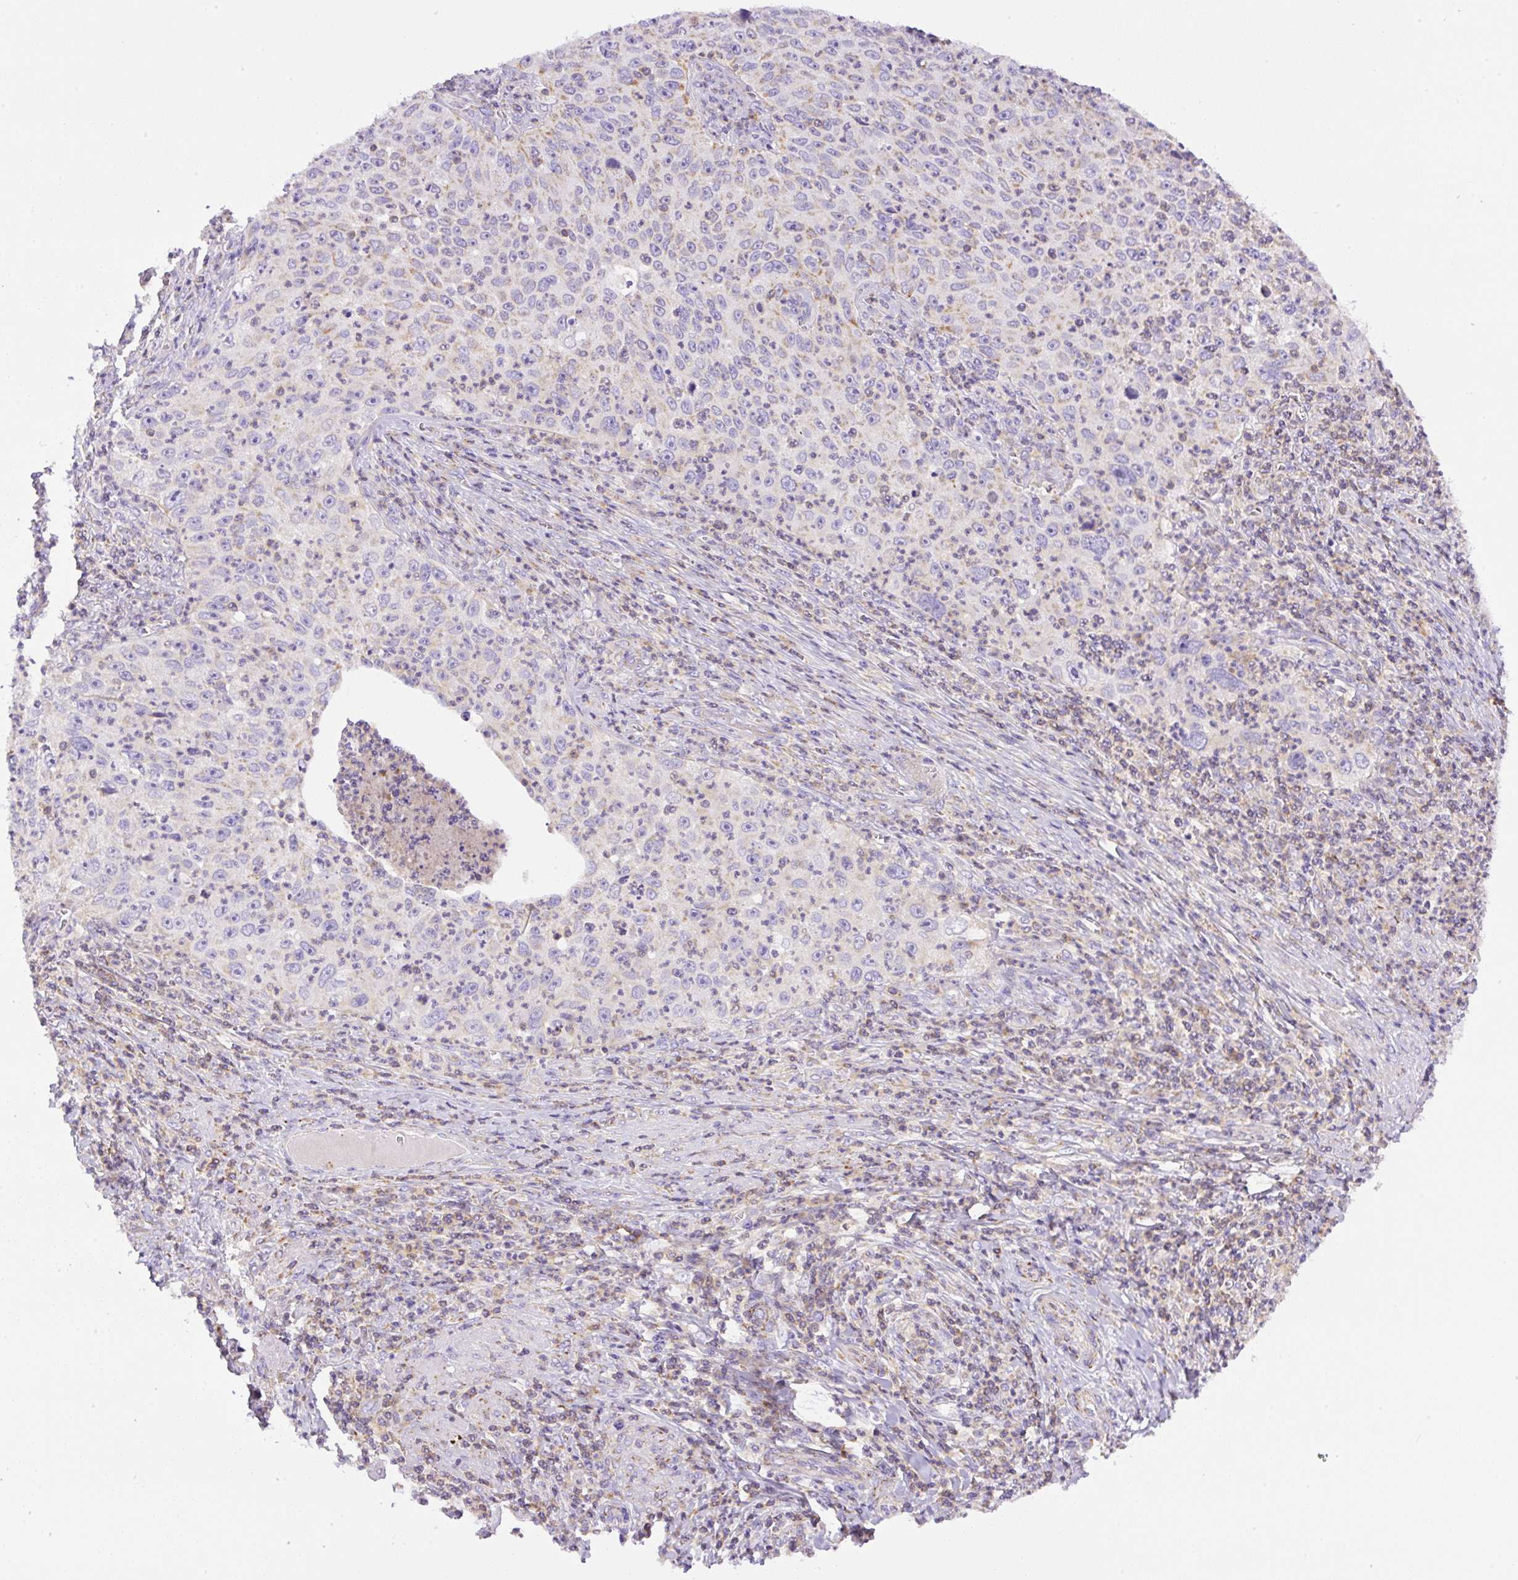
{"staining": {"intensity": "weak", "quantity": "<25%", "location": "cytoplasmic/membranous"}, "tissue": "cervical cancer", "cell_type": "Tumor cells", "image_type": "cancer", "snomed": [{"axis": "morphology", "description": "Squamous cell carcinoma, NOS"}, {"axis": "topography", "description": "Cervix"}], "caption": "There is no significant staining in tumor cells of cervical cancer. Nuclei are stained in blue.", "gene": "NF1", "patient": {"sex": "female", "age": 30}}